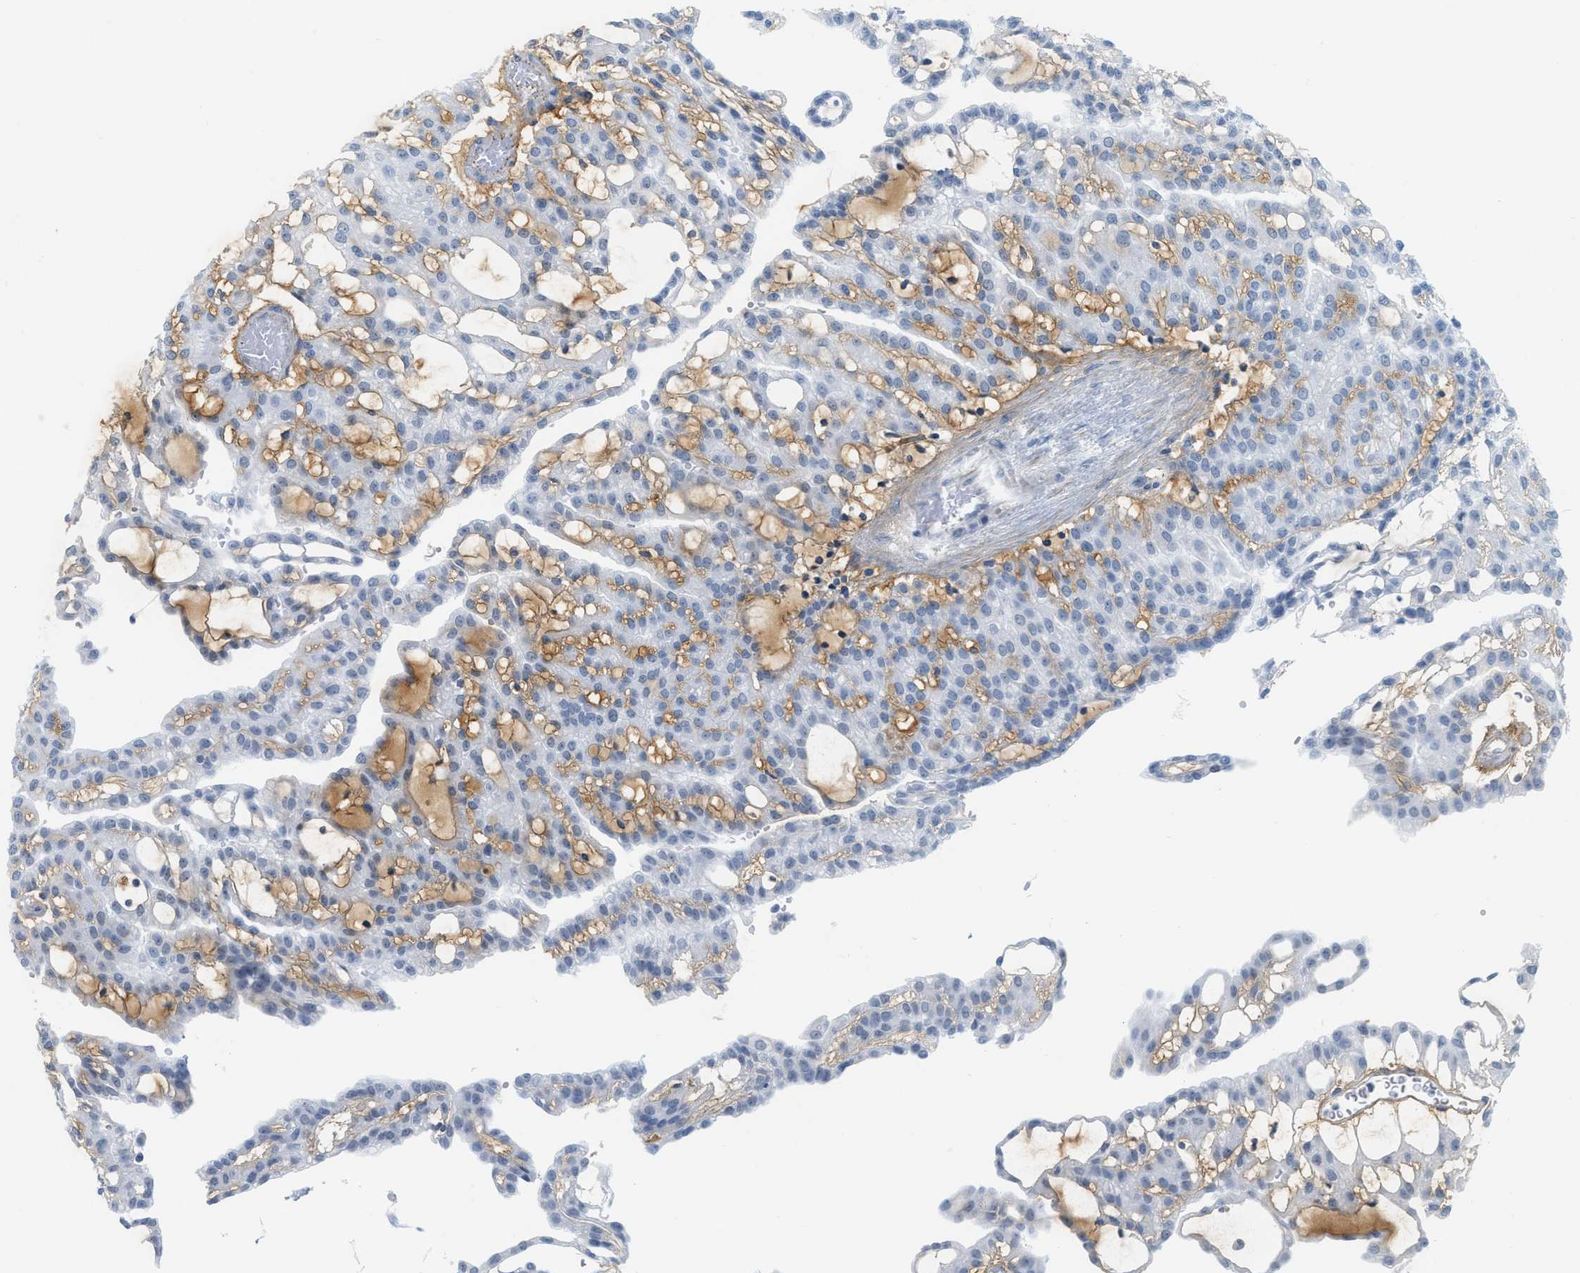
{"staining": {"intensity": "negative", "quantity": "none", "location": "none"}, "tissue": "renal cancer", "cell_type": "Tumor cells", "image_type": "cancer", "snomed": [{"axis": "morphology", "description": "Adenocarcinoma, NOS"}, {"axis": "topography", "description": "Kidney"}], "caption": "High magnification brightfield microscopy of renal cancer (adenocarcinoma) stained with DAB (brown) and counterstained with hematoxylin (blue): tumor cells show no significant expression.", "gene": "HLTF", "patient": {"sex": "male", "age": 63}}